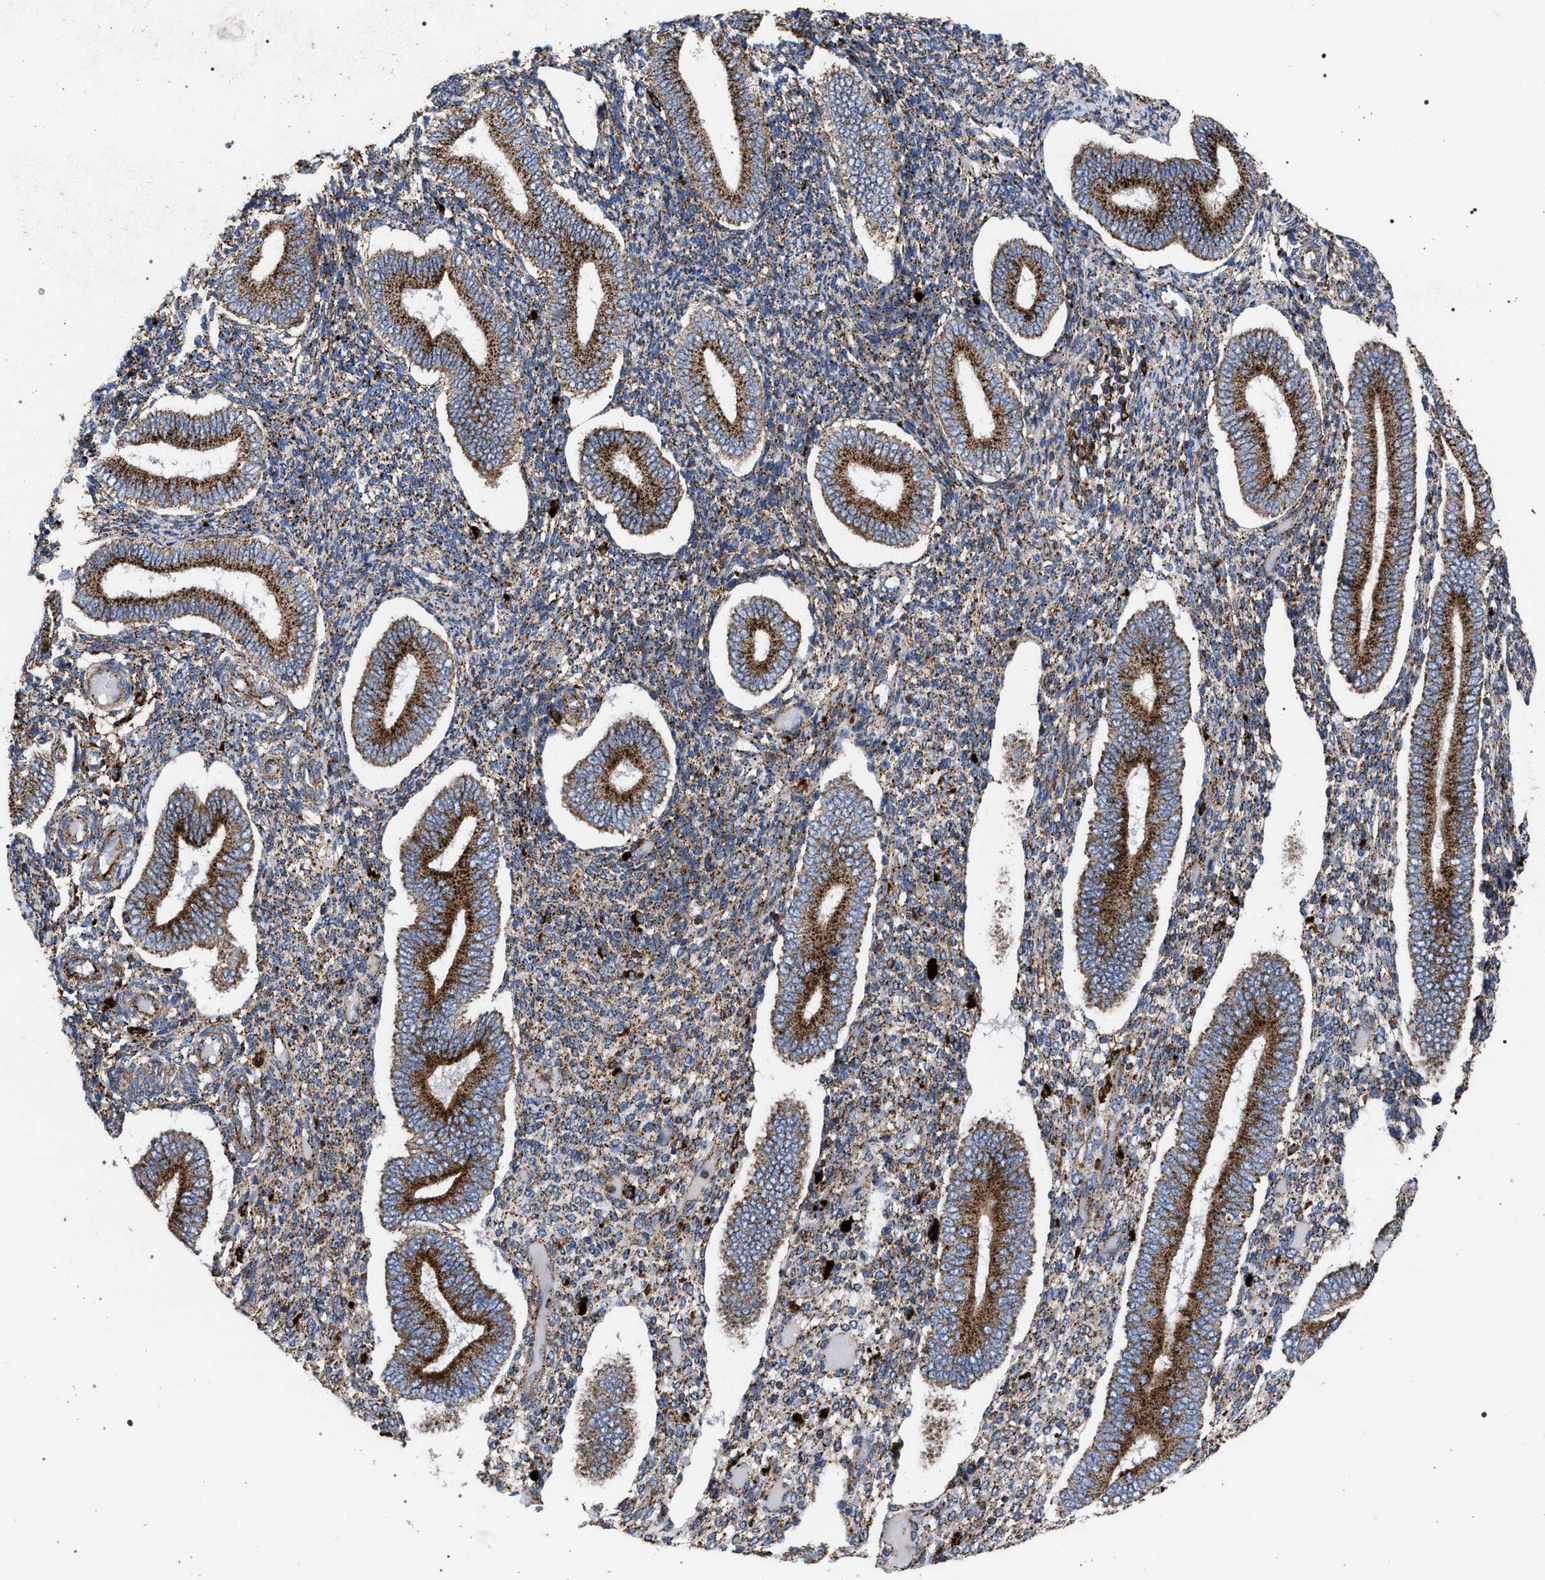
{"staining": {"intensity": "moderate", "quantity": ">75%", "location": "cytoplasmic/membranous"}, "tissue": "endometrium", "cell_type": "Cells in endometrial stroma", "image_type": "normal", "snomed": [{"axis": "morphology", "description": "Normal tissue, NOS"}, {"axis": "topography", "description": "Endometrium"}], "caption": "Immunohistochemistry photomicrograph of benign endometrium stained for a protein (brown), which displays medium levels of moderate cytoplasmic/membranous positivity in about >75% of cells in endometrial stroma.", "gene": "PPT1", "patient": {"sex": "female", "age": 42}}